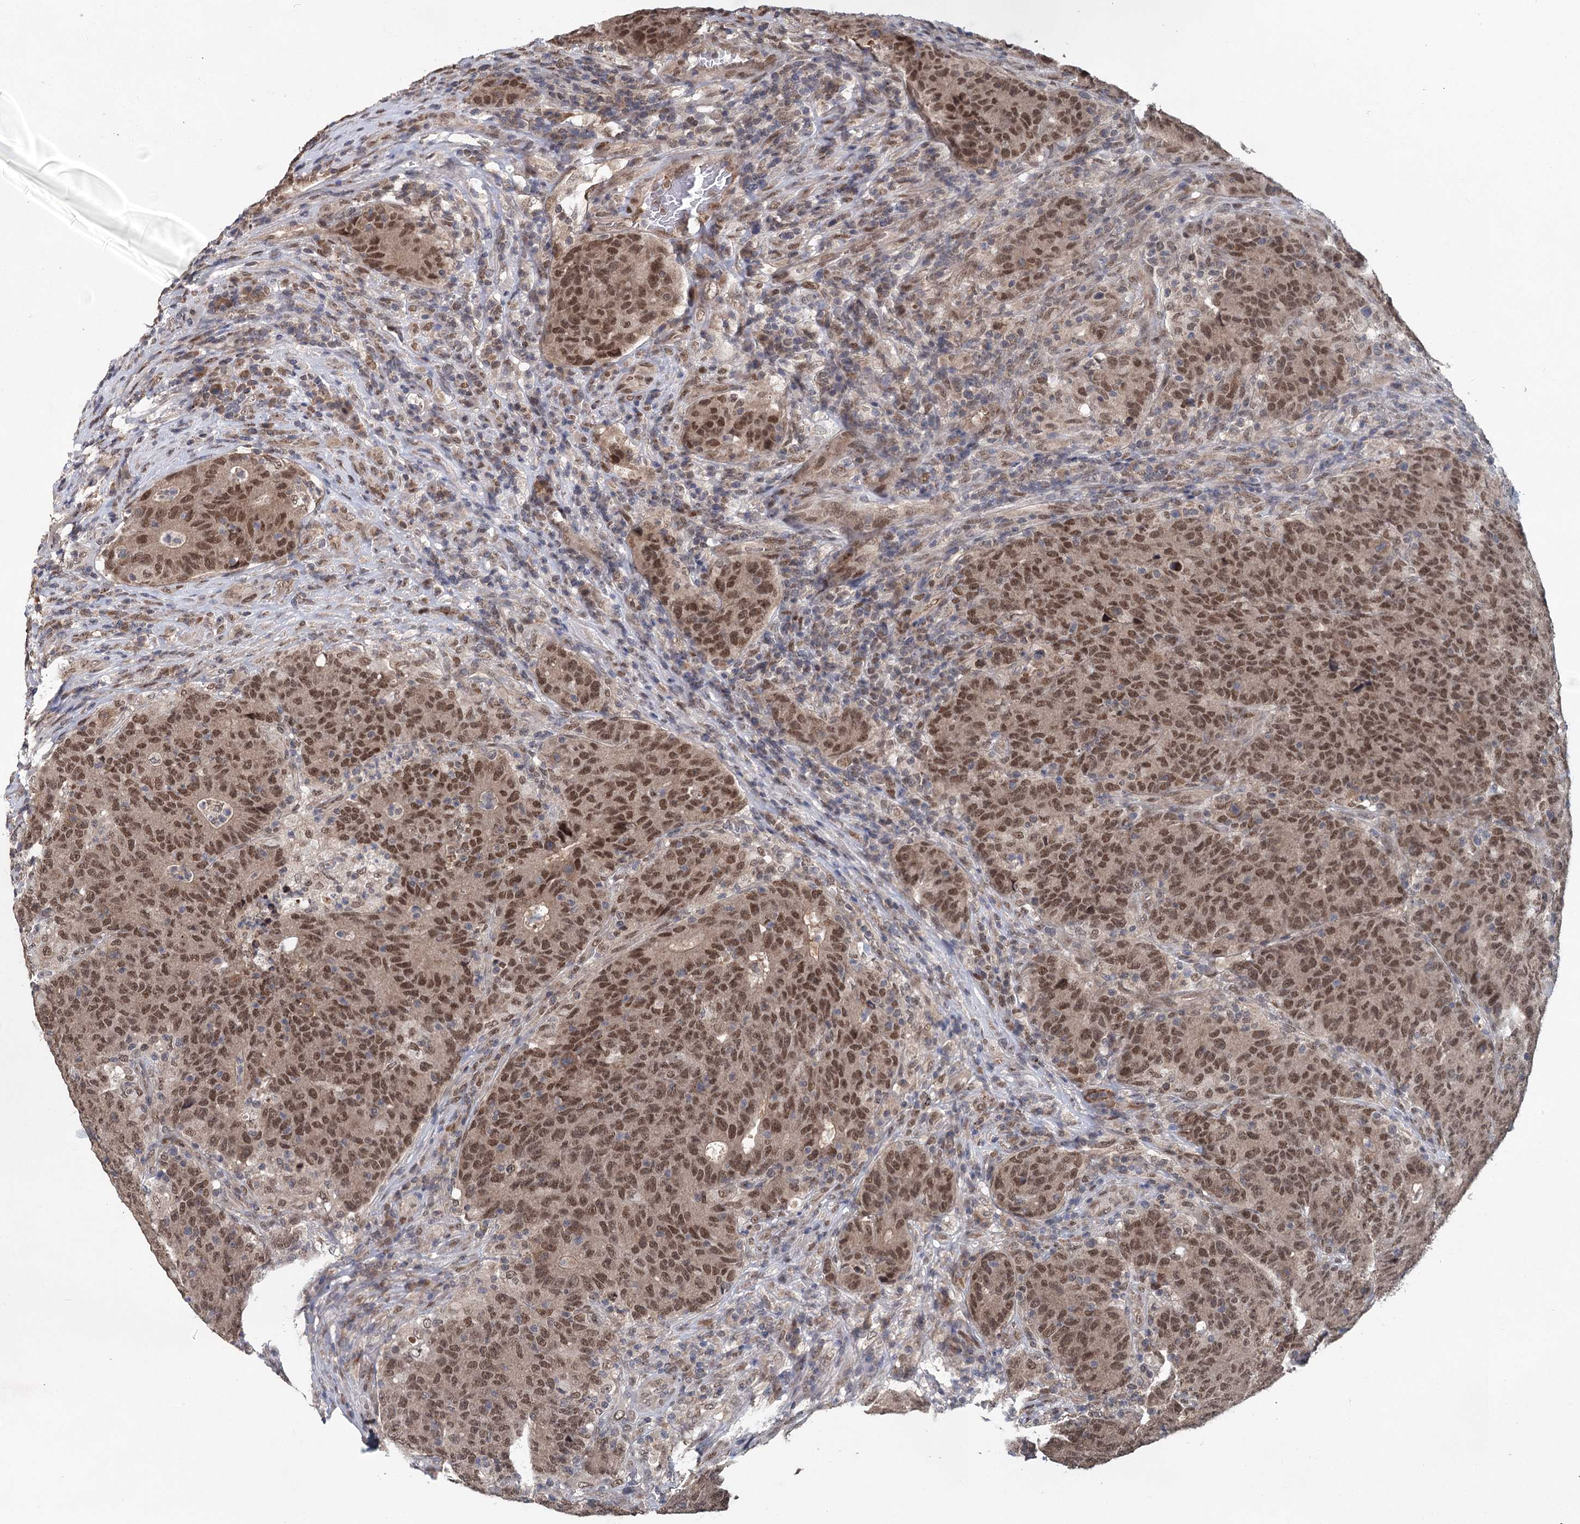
{"staining": {"intensity": "moderate", "quantity": ">75%", "location": "nuclear"}, "tissue": "colorectal cancer", "cell_type": "Tumor cells", "image_type": "cancer", "snomed": [{"axis": "morphology", "description": "Adenocarcinoma, NOS"}, {"axis": "topography", "description": "Colon"}], "caption": "Immunohistochemistry (DAB (3,3'-diaminobenzidine)) staining of human colorectal adenocarcinoma reveals moderate nuclear protein positivity in approximately >75% of tumor cells.", "gene": "MYG1", "patient": {"sex": "female", "age": 75}}